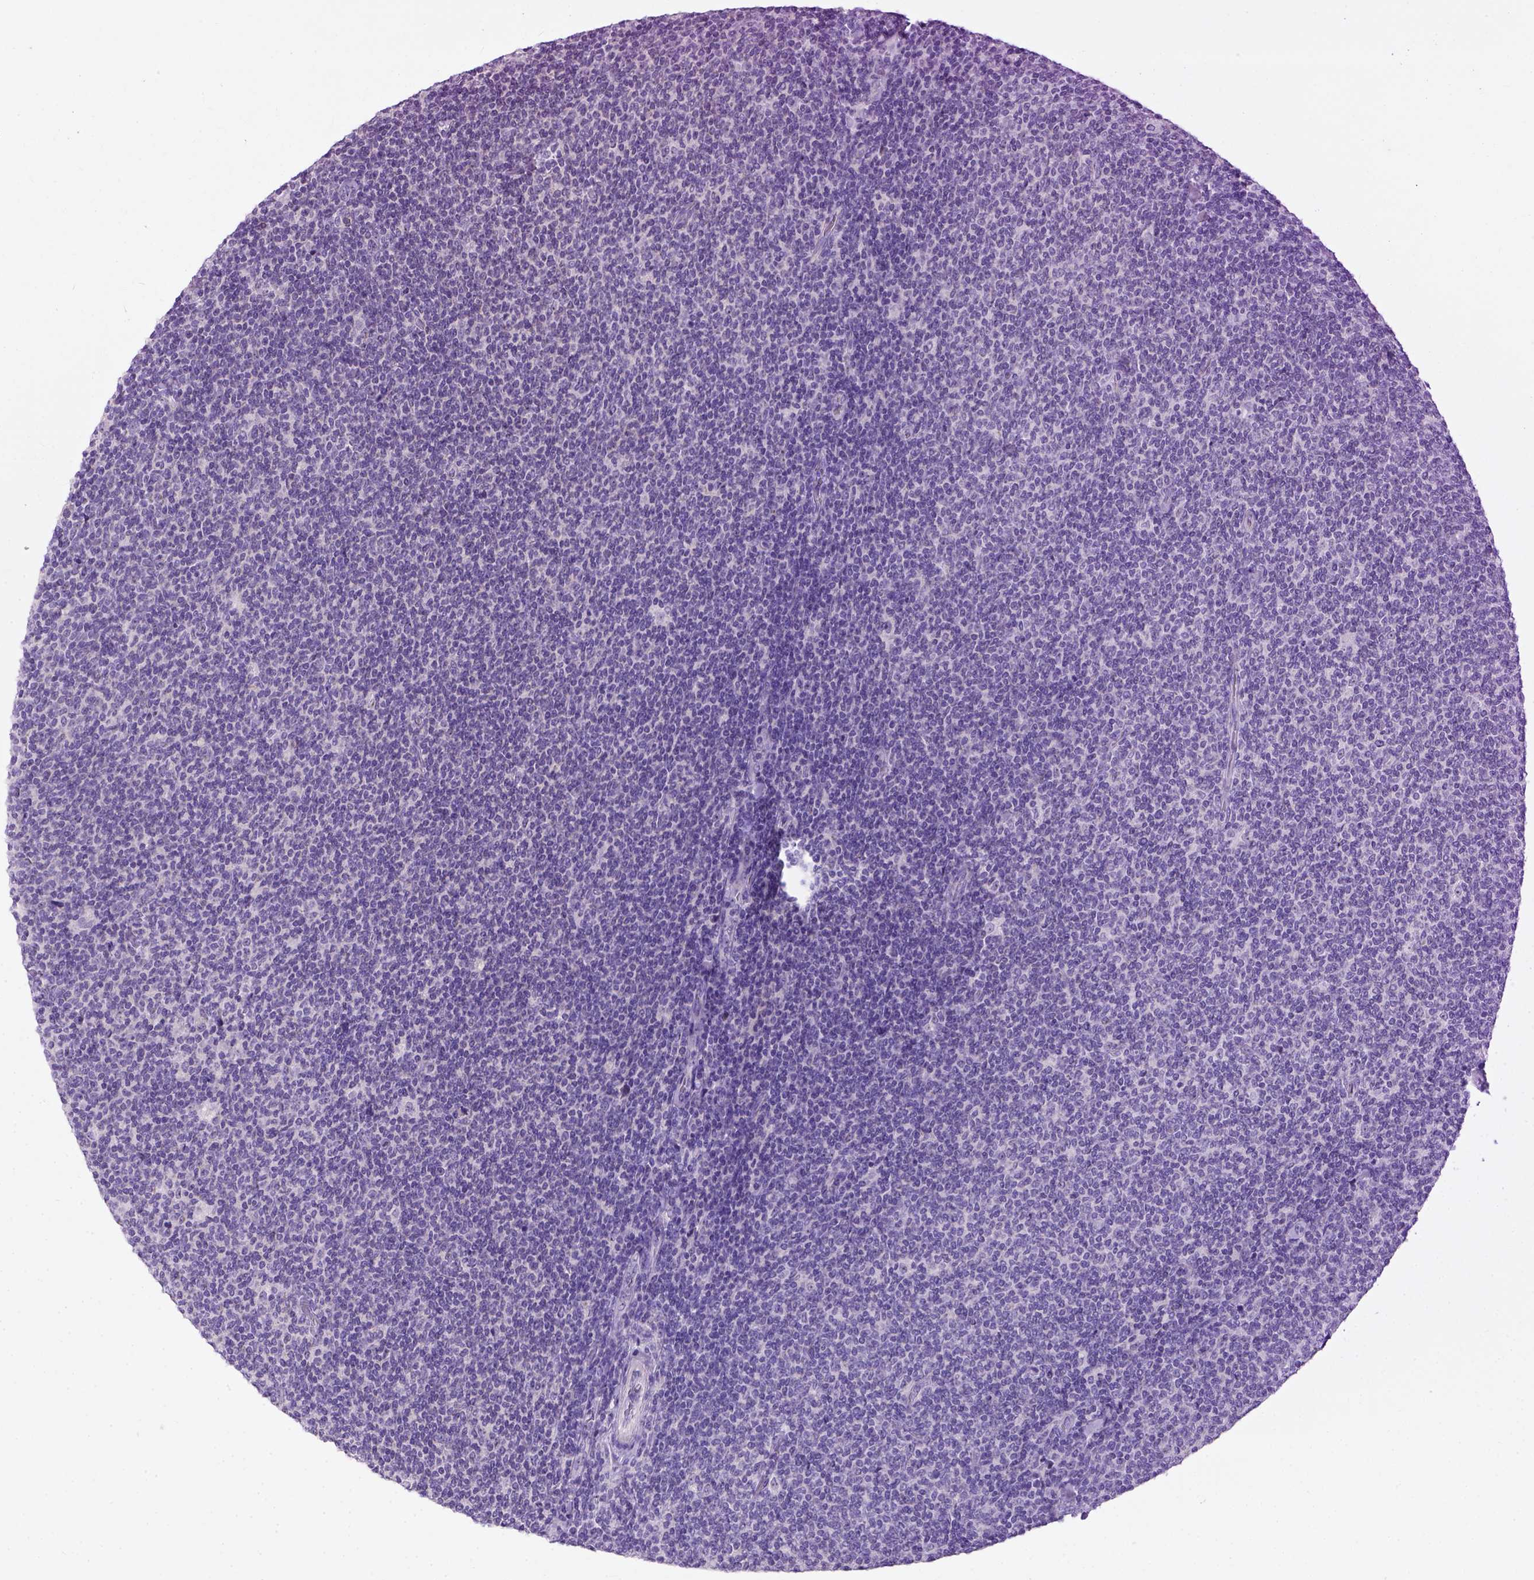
{"staining": {"intensity": "negative", "quantity": "none", "location": "none"}, "tissue": "lymphoma", "cell_type": "Tumor cells", "image_type": "cancer", "snomed": [{"axis": "morphology", "description": "Malignant lymphoma, non-Hodgkin's type, Low grade"}, {"axis": "topography", "description": "Lymph node"}], "caption": "The photomicrograph demonstrates no staining of tumor cells in low-grade malignant lymphoma, non-Hodgkin's type. (Stains: DAB immunohistochemistry with hematoxylin counter stain, Microscopy: brightfield microscopy at high magnification).", "gene": "UTP4", "patient": {"sex": "male", "age": 52}}